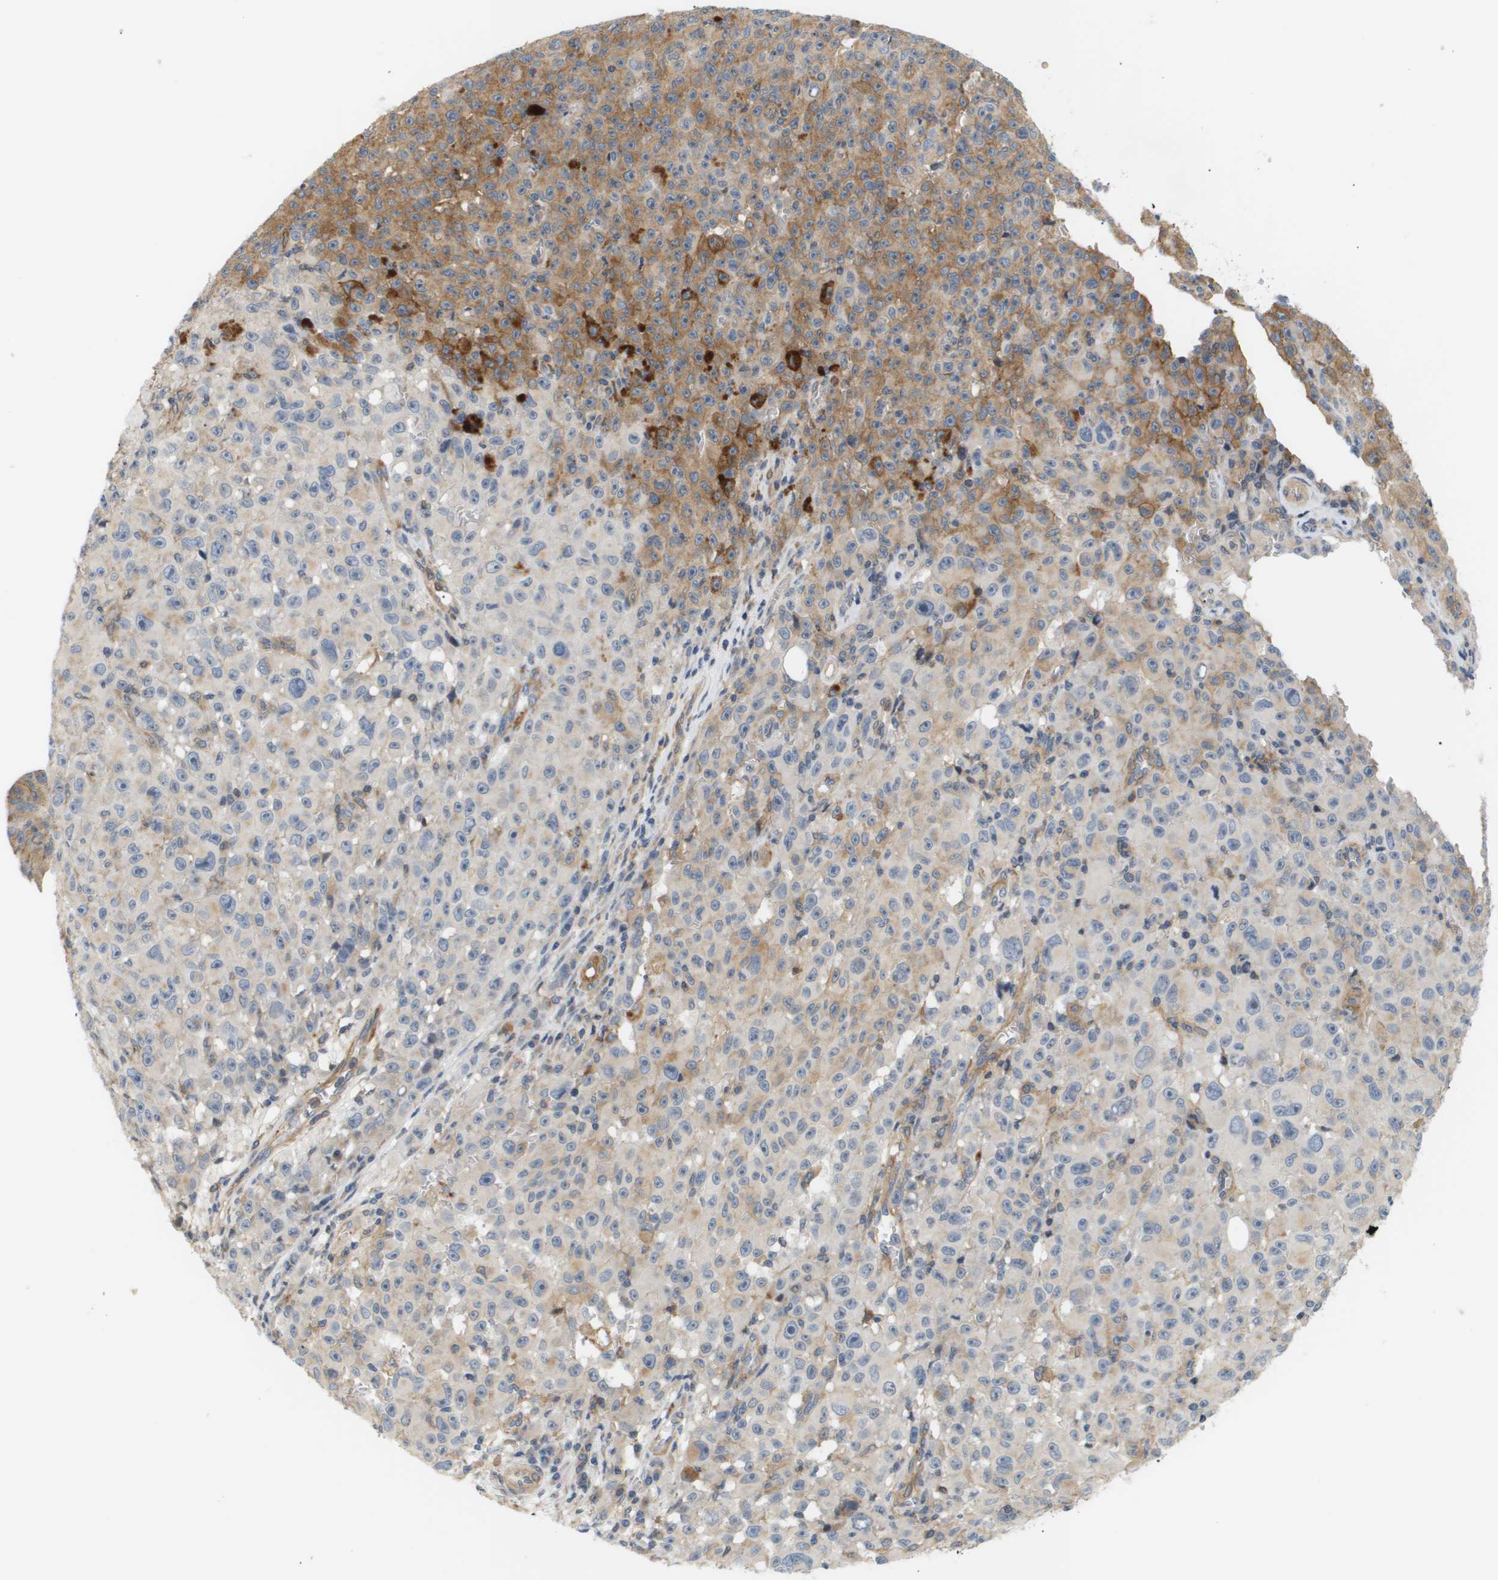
{"staining": {"intensity": "moderate", "quantity": "25%-75%", "location": "cytoplasmic/membranous"}, "tissue": "melanoma", "cell_type": "Tumor cells", "image_type": "cancer", "snomed": [{"axis": "morphology", "description": "Malignant melanoma, NOS"}, {"axis": "topography", "description": "Skin"}], "caption": "Moderate cytoplasmic/membranous positivity for a protein is identified in about 25%-75% of tumor cells of malignant melanoma using immunohistochemistry.", "gene": "CORO2B", "patient": {"sex": "female", "age": 82}}